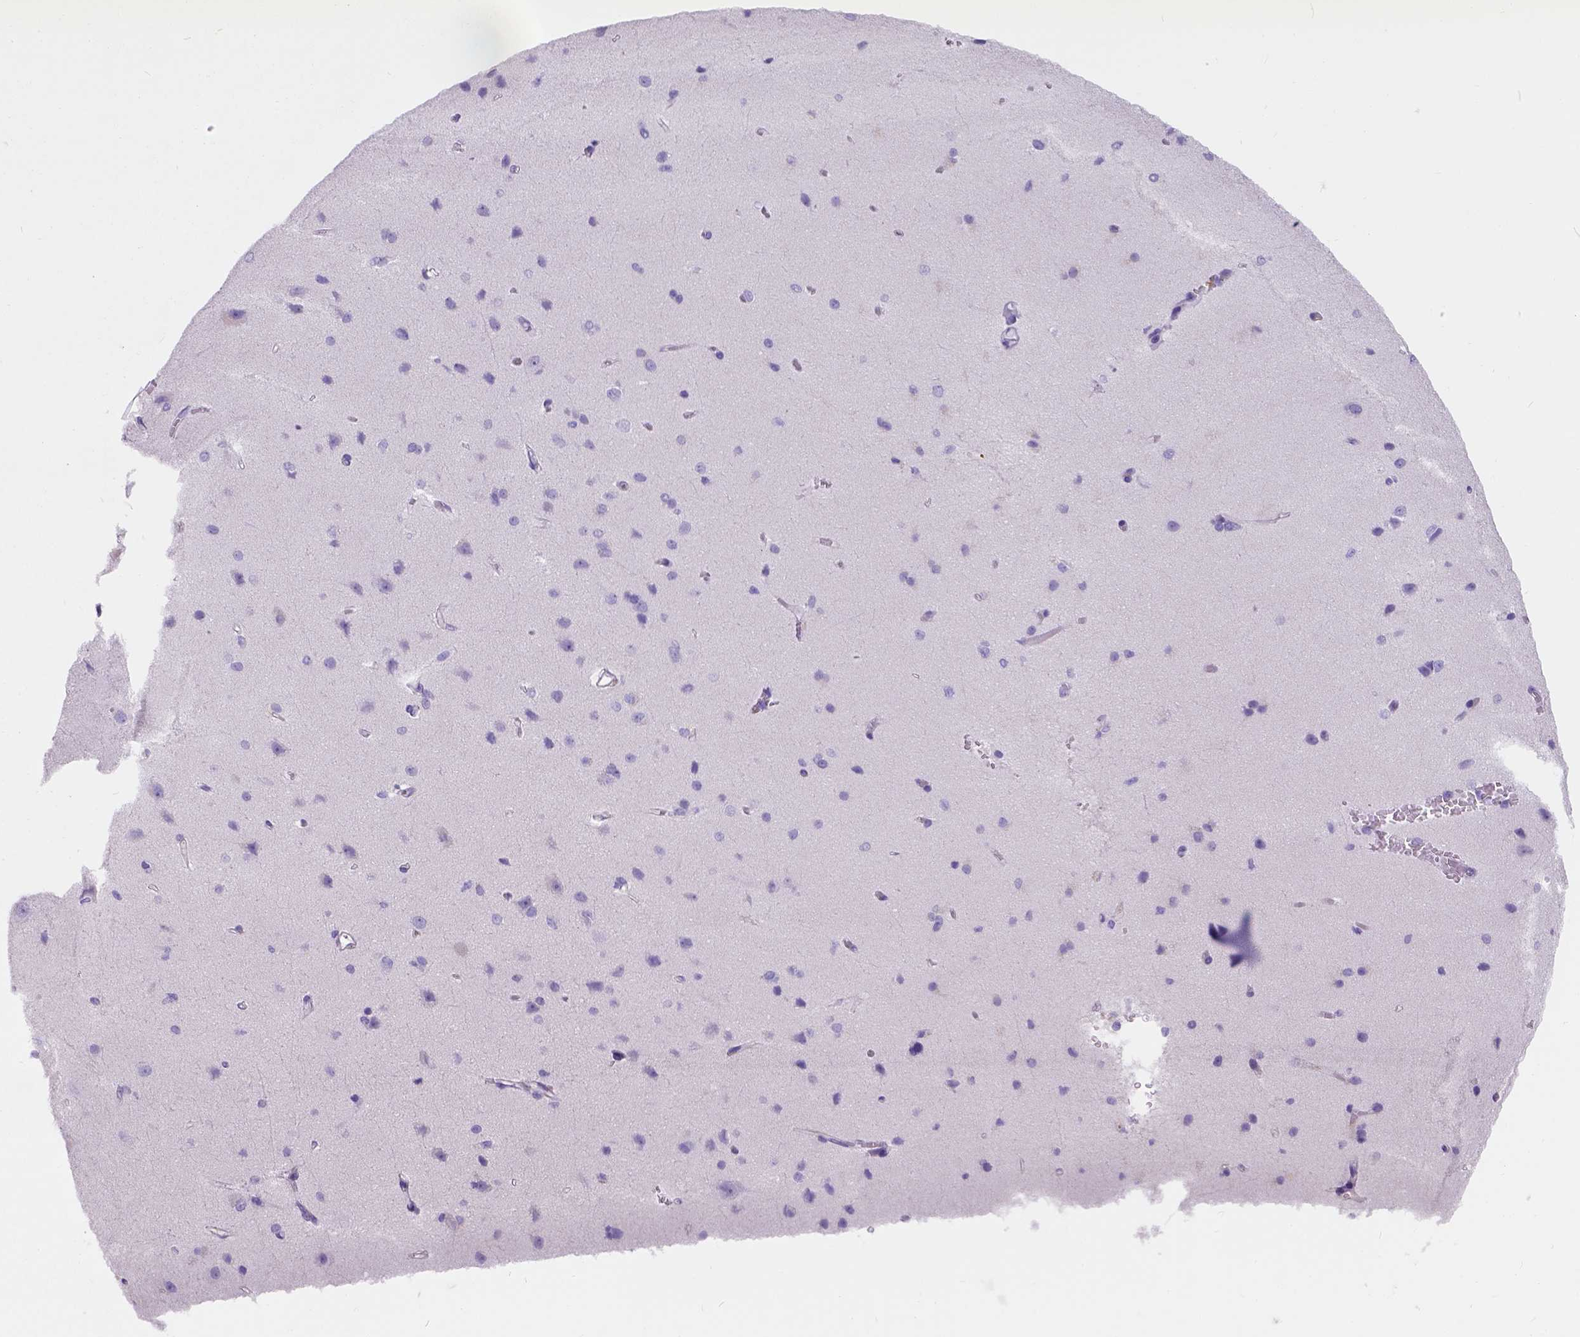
{"staining": {"intensity": "moderate", "quantity": ">75%", "location": "cytoplasmic/membranous"}, "tissue": "cerebral cortex", "cell_type": "Endothelial cells", "image_type": "normal", "snomed": [{"axis": "morphology", "description": "Normal tissue, NOS"}, {"axis": "topography", "description": "Cerebral cortex"}], "caption": "Moderate cytoplasmic/membranous expression is present in about >75% of endothelial cells in normal cerebral cortex.", "gene": "PHF7", "patient": {"sex": "male", "age": 37}}